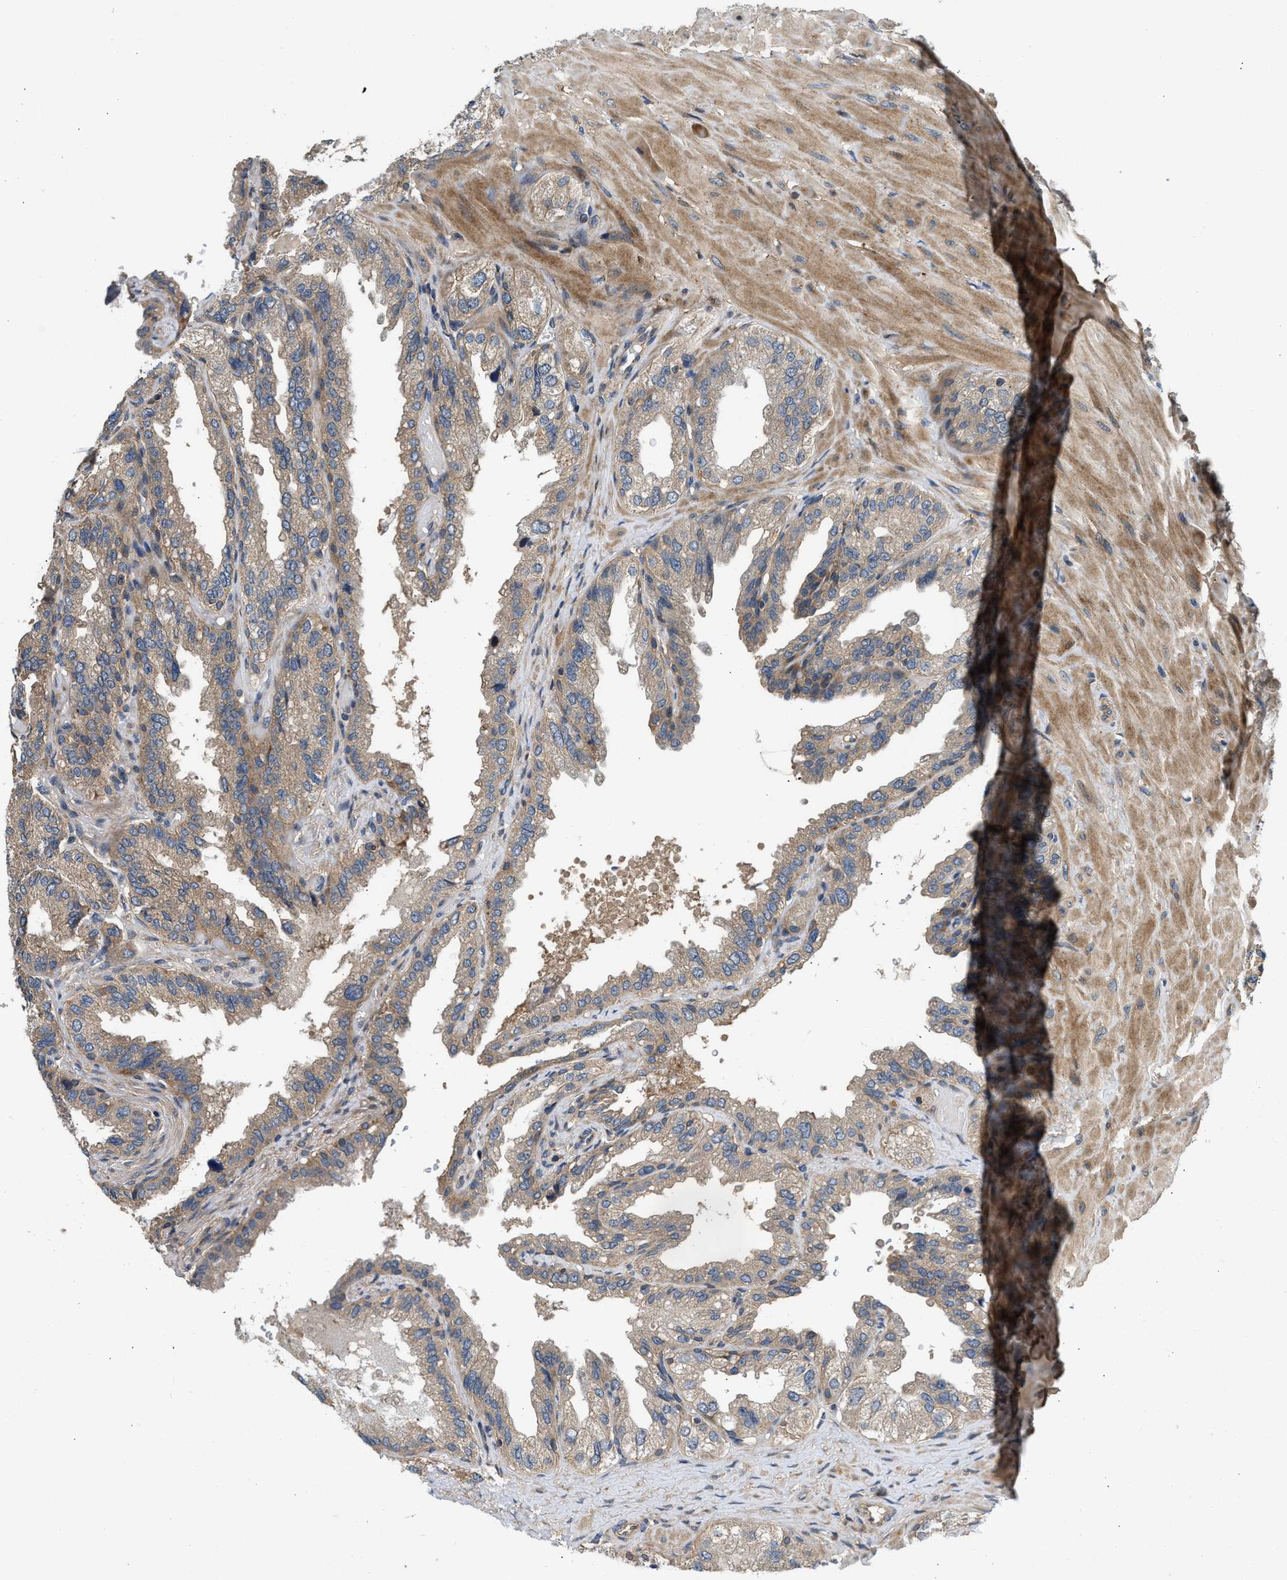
{"staining": {"intensity": "weak", "quantity": ">75%", "location": "cytoplasmic/membranous"}, "tissue": "seminal vesicle", "cell_type": "Glandular cells", "image_type": "normal", "snomed": [{"axis": "morphology", "description": "Normal tissue, NOS"}, {"axis": "topography", "description": "Seminal veicle"}], "caption": "Seminal vesicle stained with DAB IHC exhibits low levels of weak cytoplasmic/membranous positivity in approximately >75% of glandular cells.", "gene": "IL3RA", "patient": {"sex": "male", "age": 68}}